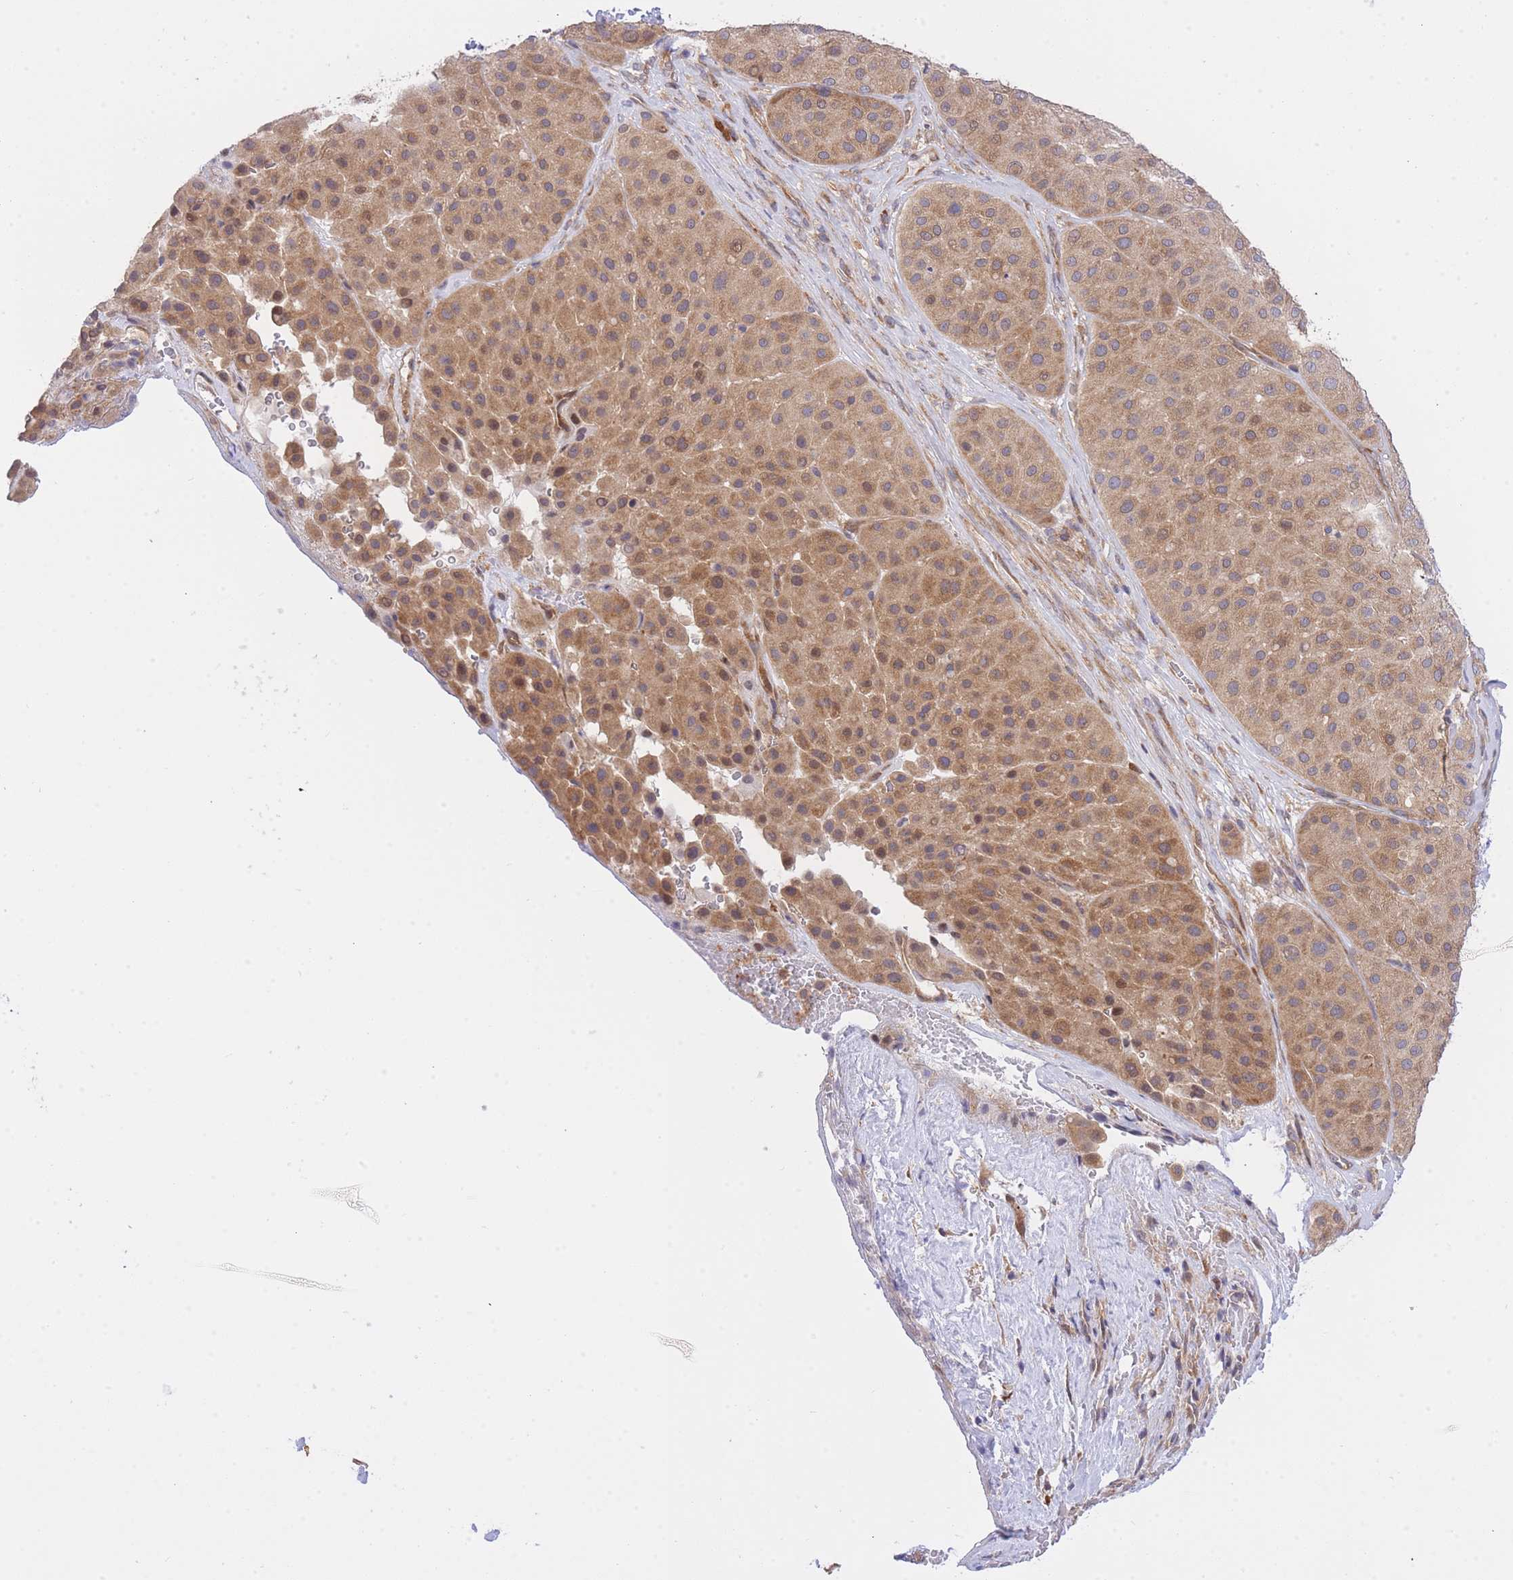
{"staining": {"intensity": "moderate", "quantity": ">75%", "location": "cytoplasmic/membranous"}, "tissue": "melanoma", "cell_type": "Tumor cells", "image_type": "cancer", "snomed": [{"axis": "morphology", "description": "Malignant melanoma, Metastatic site"}, {"axis": "topography", "description": "Smooth muscle"}], "caption": "A brown stain labels moderate cytoplasmic/membranous staining of a protein in melanoma tumor cells.", "gene": "EIF2B2", "patient": {"sex": "male", "age": 41}}